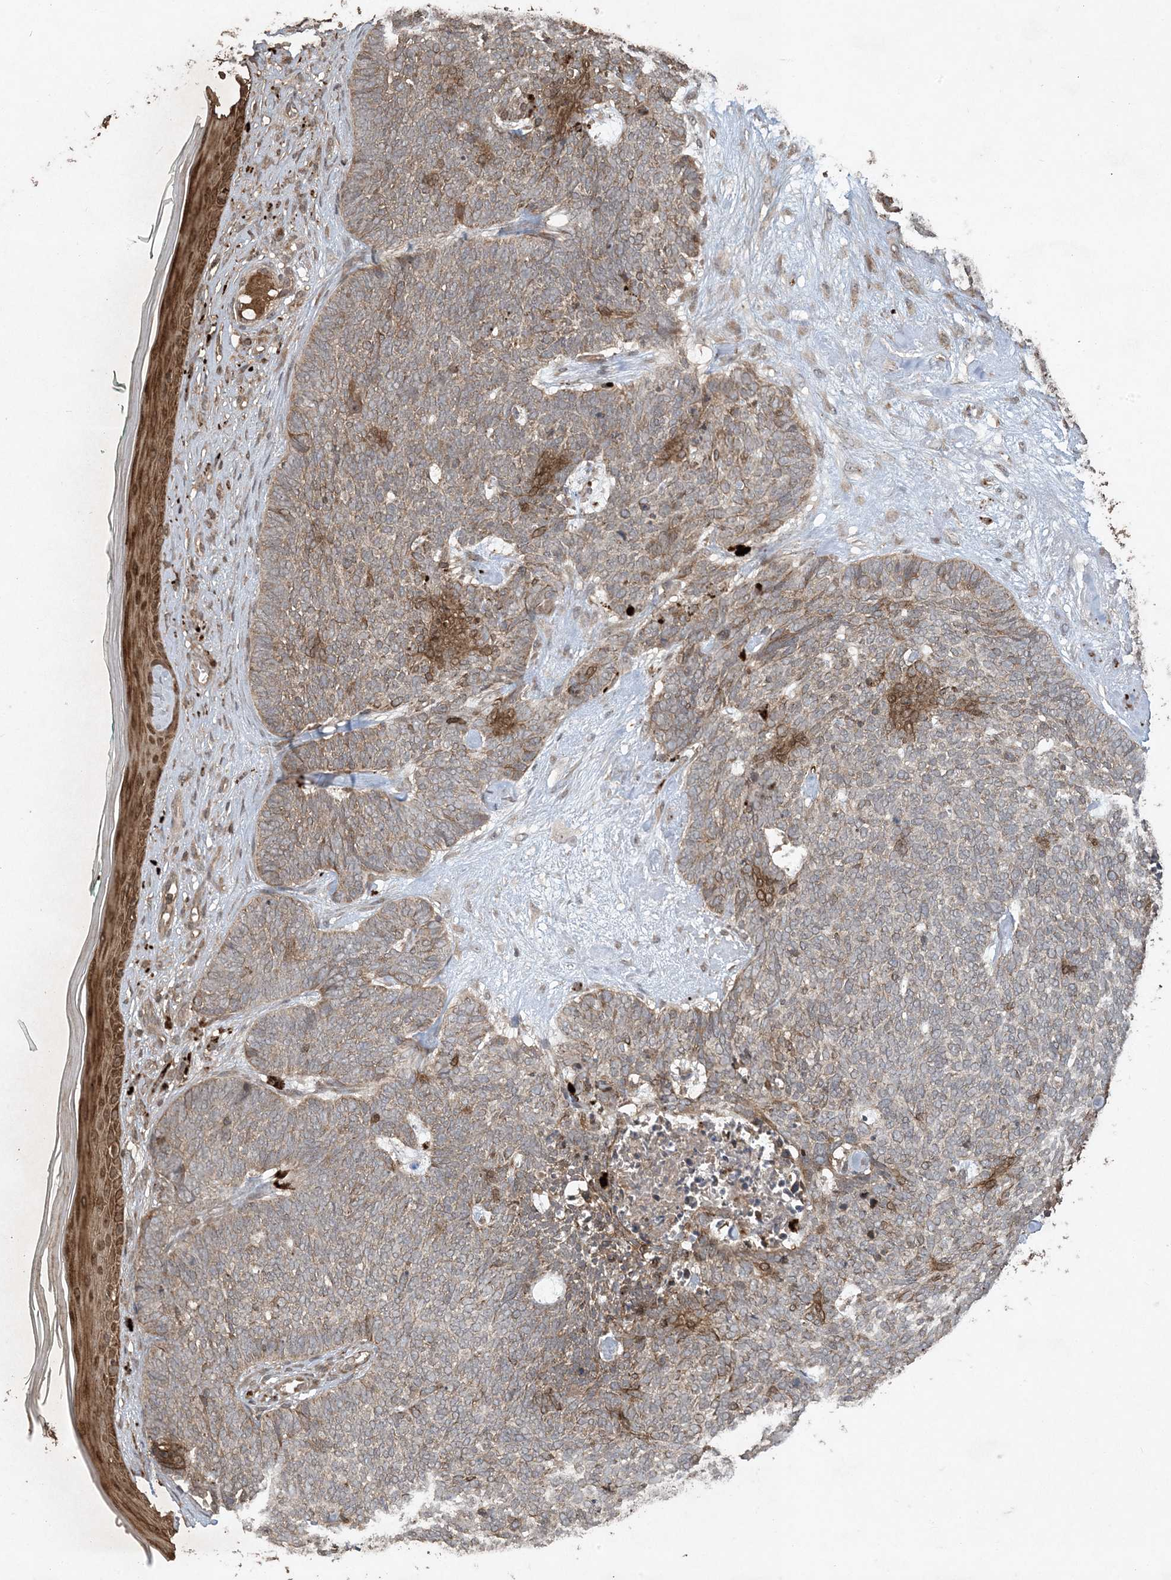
{"staining": {"intensity": "weak", "quantity": ">75%", "location": "cytoplasmic/membranous"}, "tissue": "skin cancer", "cell_type": "Tumor cells", "image_type": "cancer", "snomed": [{"axis": "morphology", "description": "Basal cell carcinoma"}, {"axis": "topography", "description": "Skin"}], "caption": "Immunohistochemistry (IHC) of human skin cancer (basal cell carcinoma) demonstrates low levels of weak cytoplasmic/membranous positivity in about >75% of tumor cells. (Brightfield microscopy of DAB IHC at high magnification).", "gene": "EFCAB8", "patient": {"sex": "female", "age": 84}}